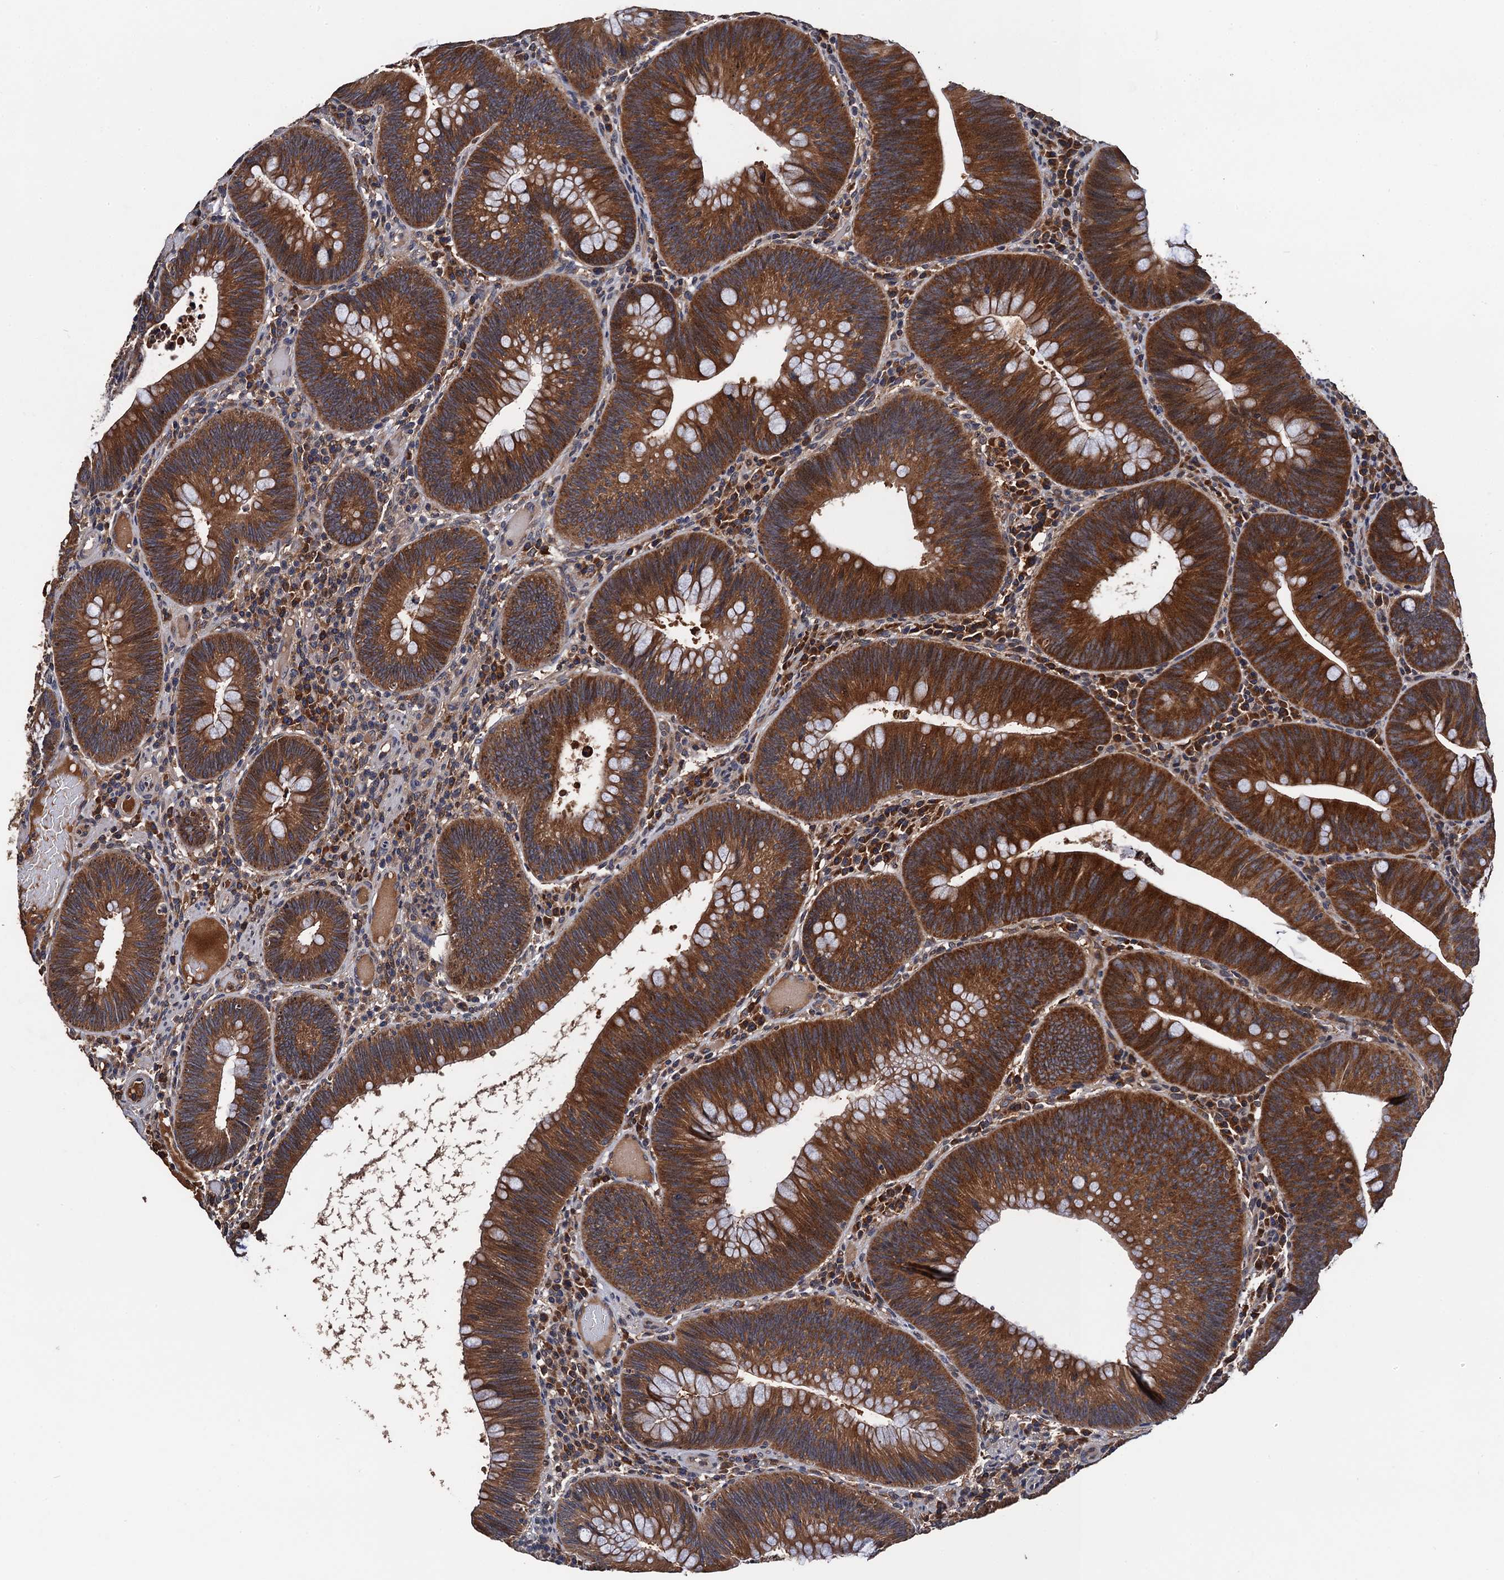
{"staining": {"intensity": "strong", "quantity": ">75%", "location": "cytoplasmic/membranous"}, "tissue": "colorectal cancer", "cell_type": "Tumor cells", "image_type": "cancer", "snomed": [{"axis": "morphology", "description": "Adenocarcinoma, NOS"}, {"axis": "topography", "description": "Rectum"}], "caption": "Human adenocarcinoma (colorectal) stained for a protein (brown) shows strong cytoplasmic/membranous positive positivity in about >75% of tumor cells.", "gene": "RGS11", "patient": {"sex": "female", "age": 75}}